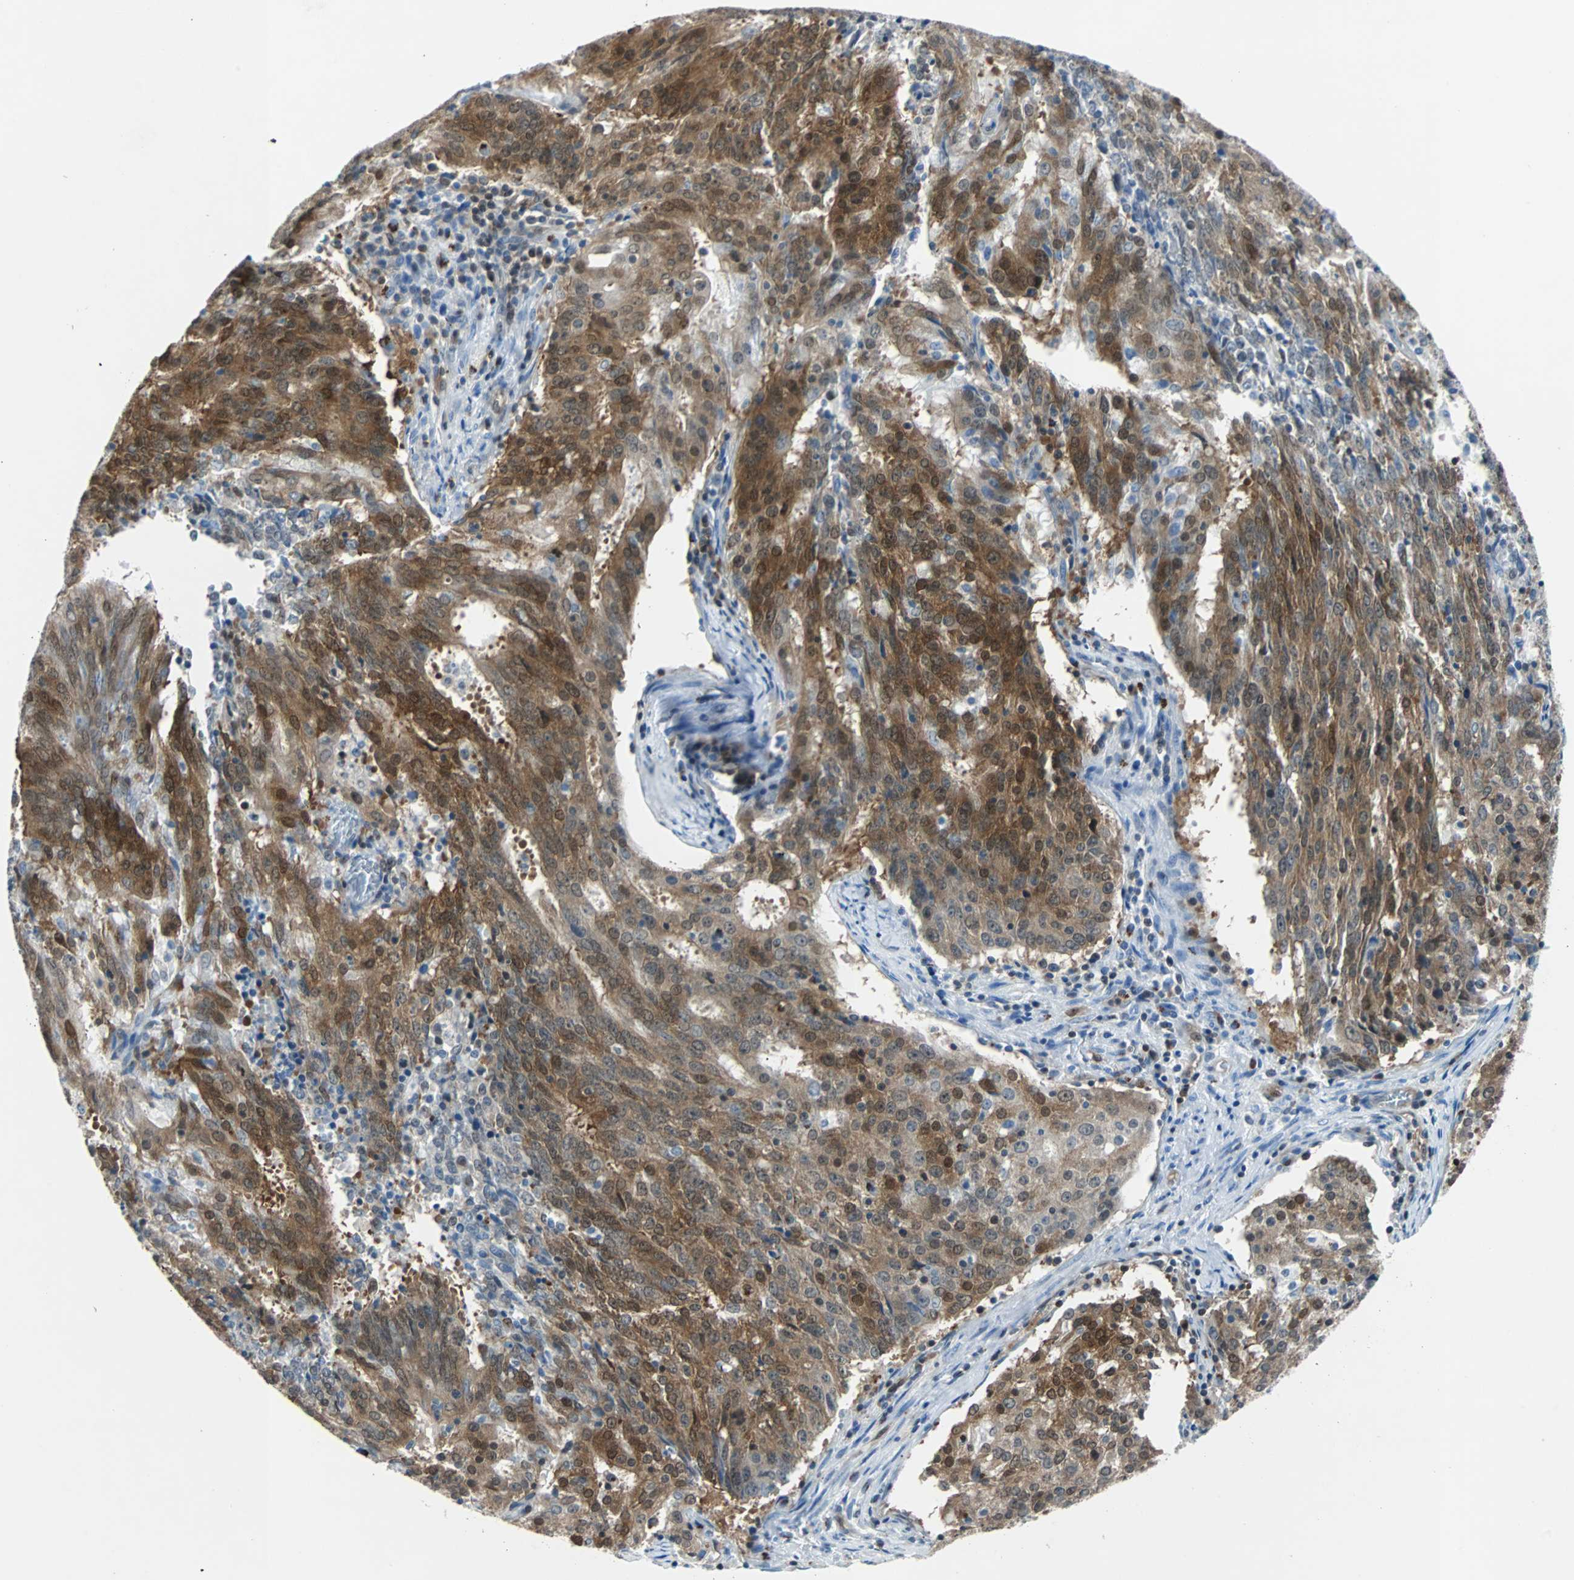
{"staining": {"intensity": "moderate", "quantity": ">75%", "location": "cytoplasmic/membranous,nuclear"}, "tissue": "cervical cancer", "cell_type": "Tumor cells", "image_type": "cancer", "snomed": [{"axis": "morphology", "description": "Adenocarcinoma, NOS"}, {"axis": "topography", "description": "Cervix"}], "caption": "This micrograph demonstrates cervical adenocarcinoma stained with IHC to label a protein in brown. The cytoplasmic/membranous and nuclear of tumor cells show moderate positivity for the protein. Nuclei are counter-stained blue.", "gene": "MAP2K6", "patient": {"sex": "female", "age": 44}}